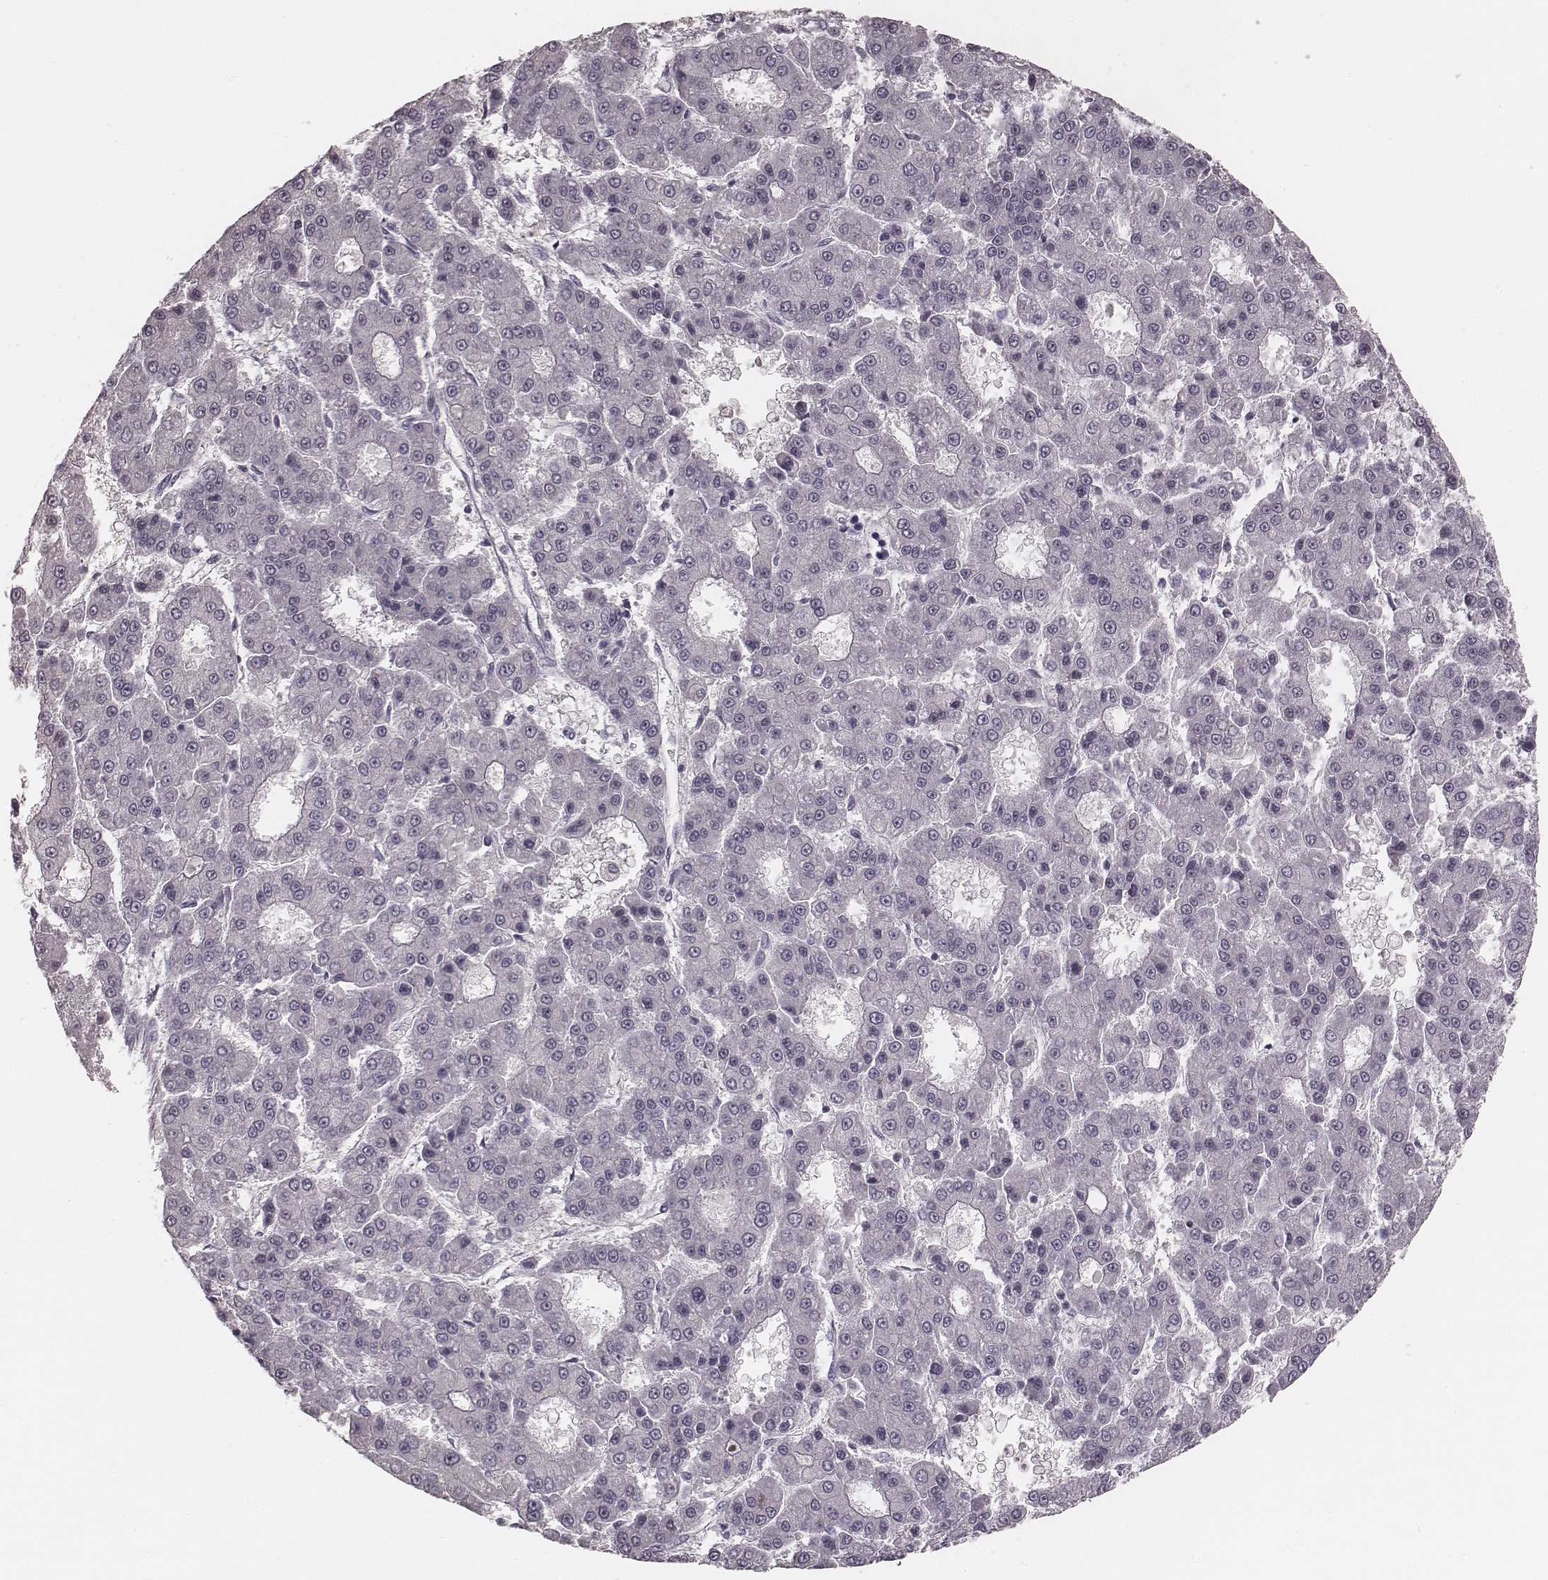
{"staining": {"intensity": "negative", "quantity": "none", "location": "none"}, "tissue": "liver cancer", "cell_type": "Tumor cells", "image_type": "cancer", "snomed": [{"axis": "morphology", "description": "Carcinoma, Hepatocellular, NOS"}, {"axis": "topography", "description": "Liver"}], "caption": "Image shows no protein expression in tumor cells of liver cancer (hepatocellular carcinoma) tissue.", "gene": "IQCG", "patient": {"sex": "male", "age": 70}}